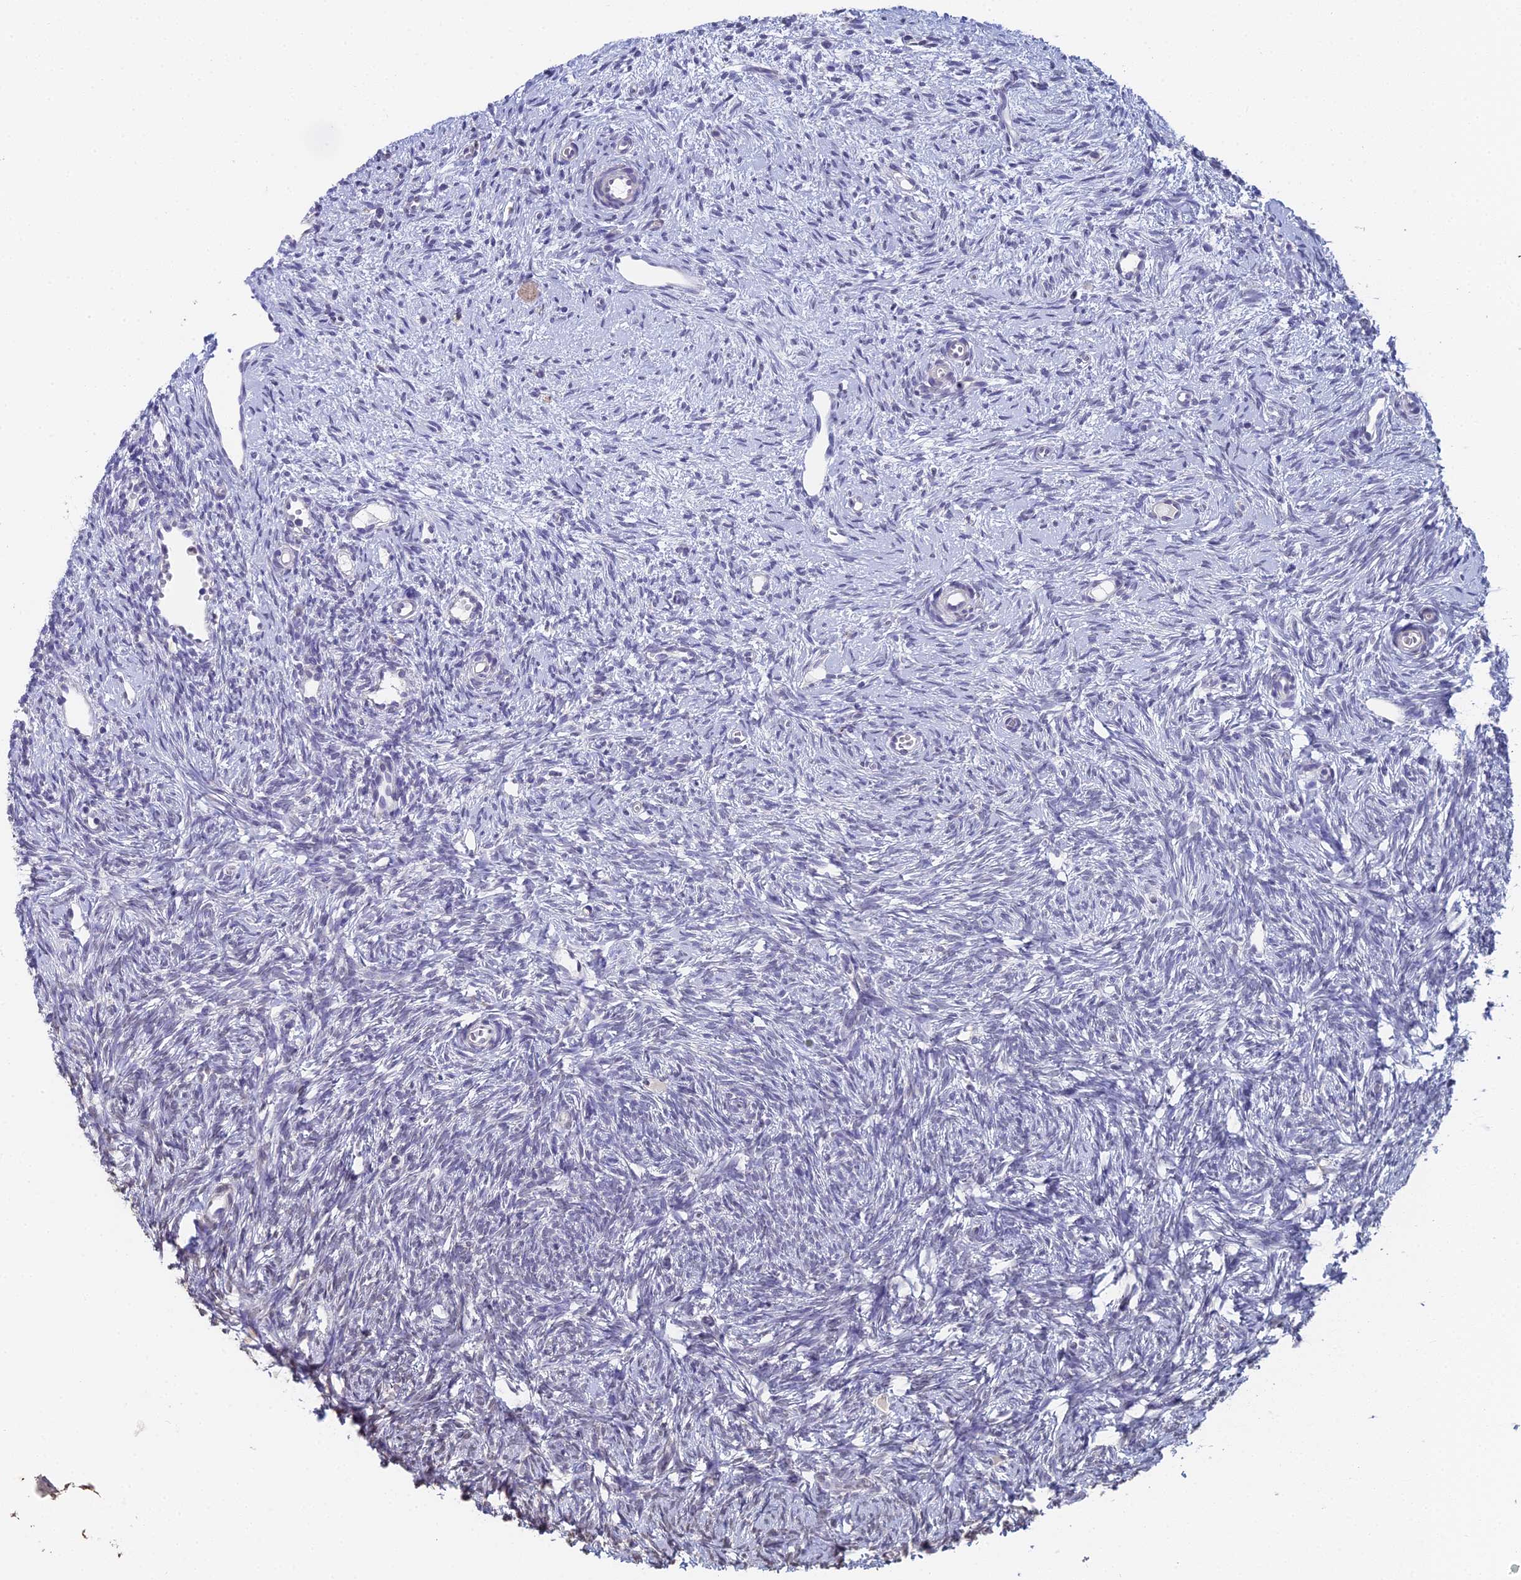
{"staining": {"intensity": "negative", "quantity": "none", "location": "none"}, "tissue": "ovary", "cell_type": "Follicle cells", "image_type": "normal", "snomed": [{"axis": "morphology", "description": "Normal tissue, NOS"}, {"axis": "topography", "description": "Ovary"}], "caption": "IHC image of normal ovary stained for a protein (brown), which displays no staining in follicle cells.", "gene": "PRR22", "patient": {"sex": "female", "age": 51}}